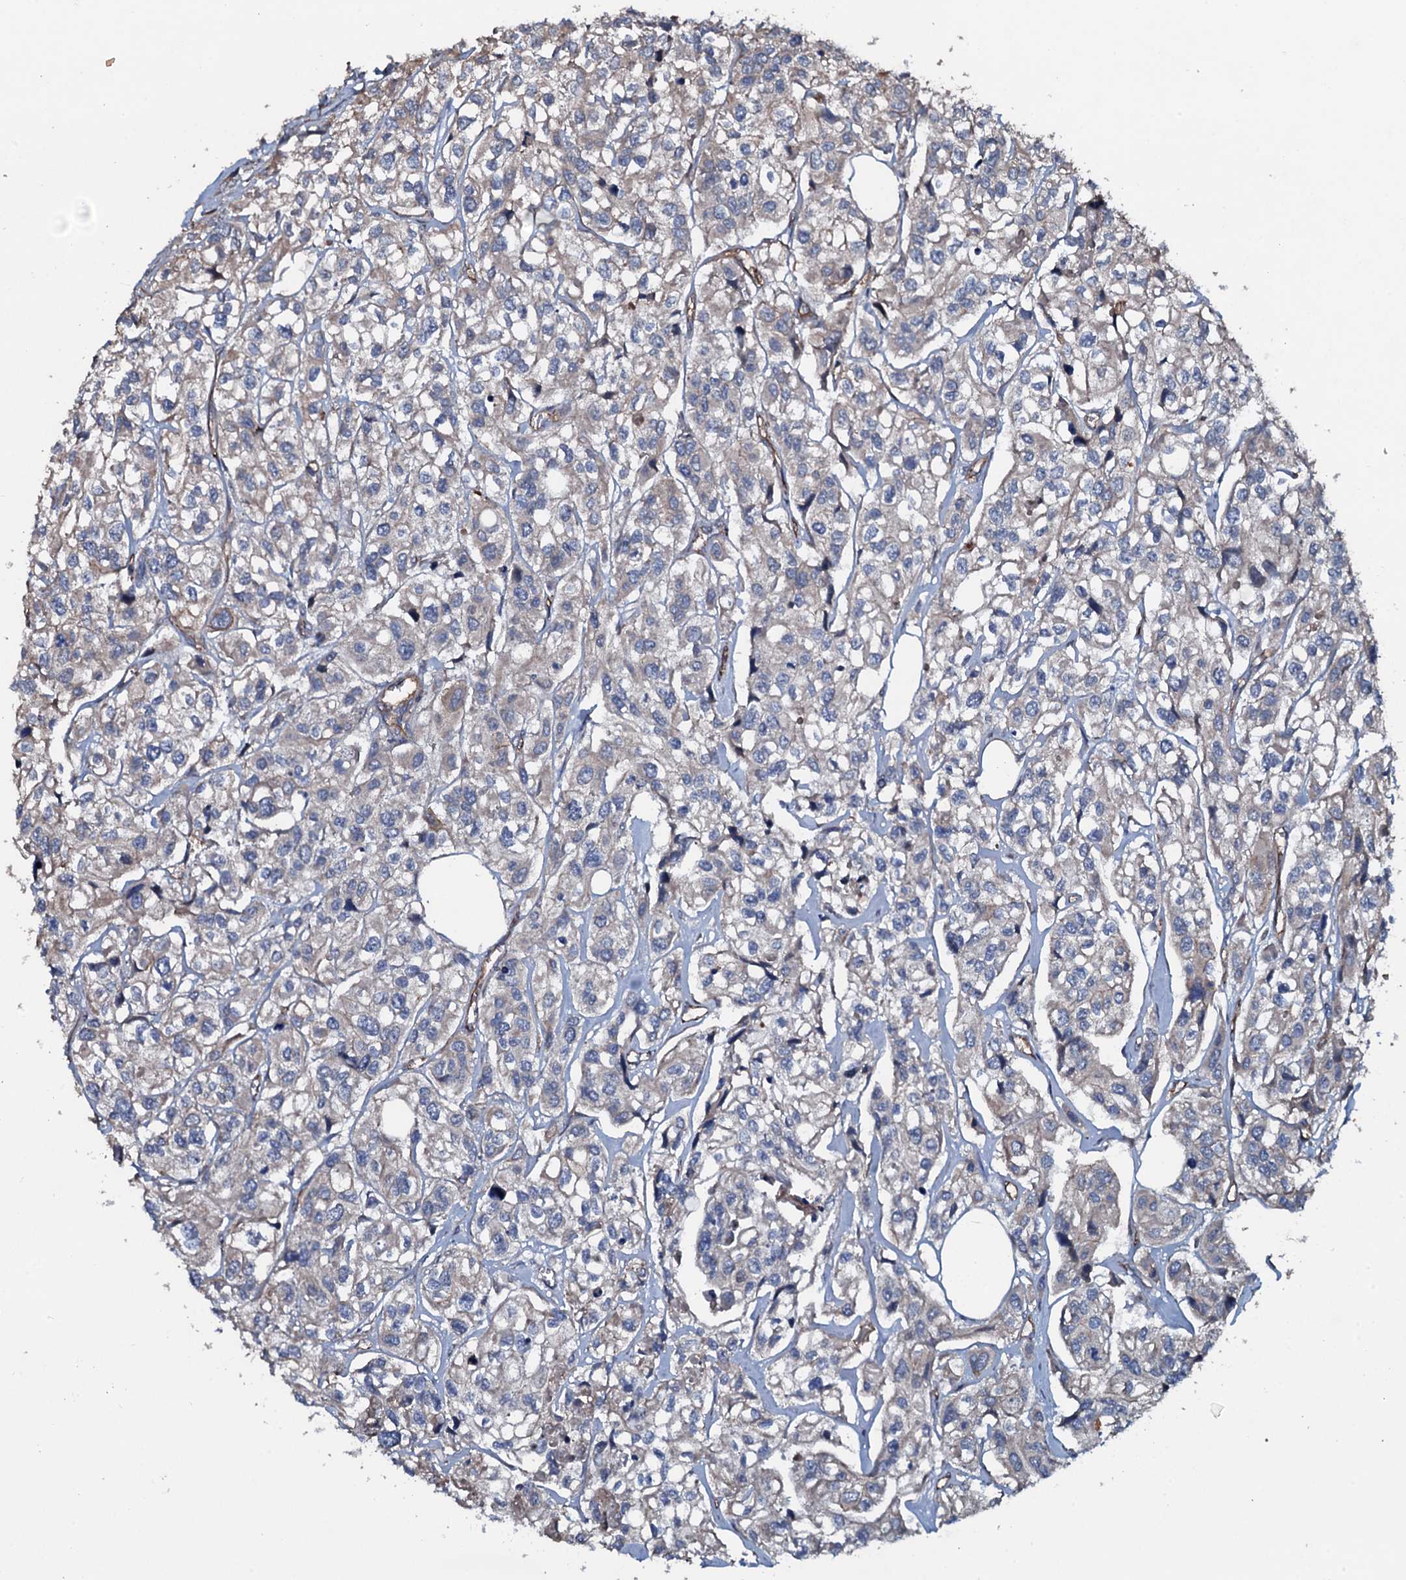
{"staining": {"intensity": "negative", "quantity": "none", "location": "none"}, "tissue": "urothelial cancer", "cell_type": "Tumor cells", "image_type": "cancer", "snomed": [{"axis": "morphology", "description": "Urothelial carcinoma, High grade"}, {"axis": "topography", "description": "Urinary bladder"}], "caption": "An immunohistochemistry (IHC) photomicrograph of high-grade urothelial carcinoma is shown. There is no staining in tumor cells of high-grade urothelial carcinoma.", "gene": "DMAC2", "patient": {"sex": "male", "age": 67}}